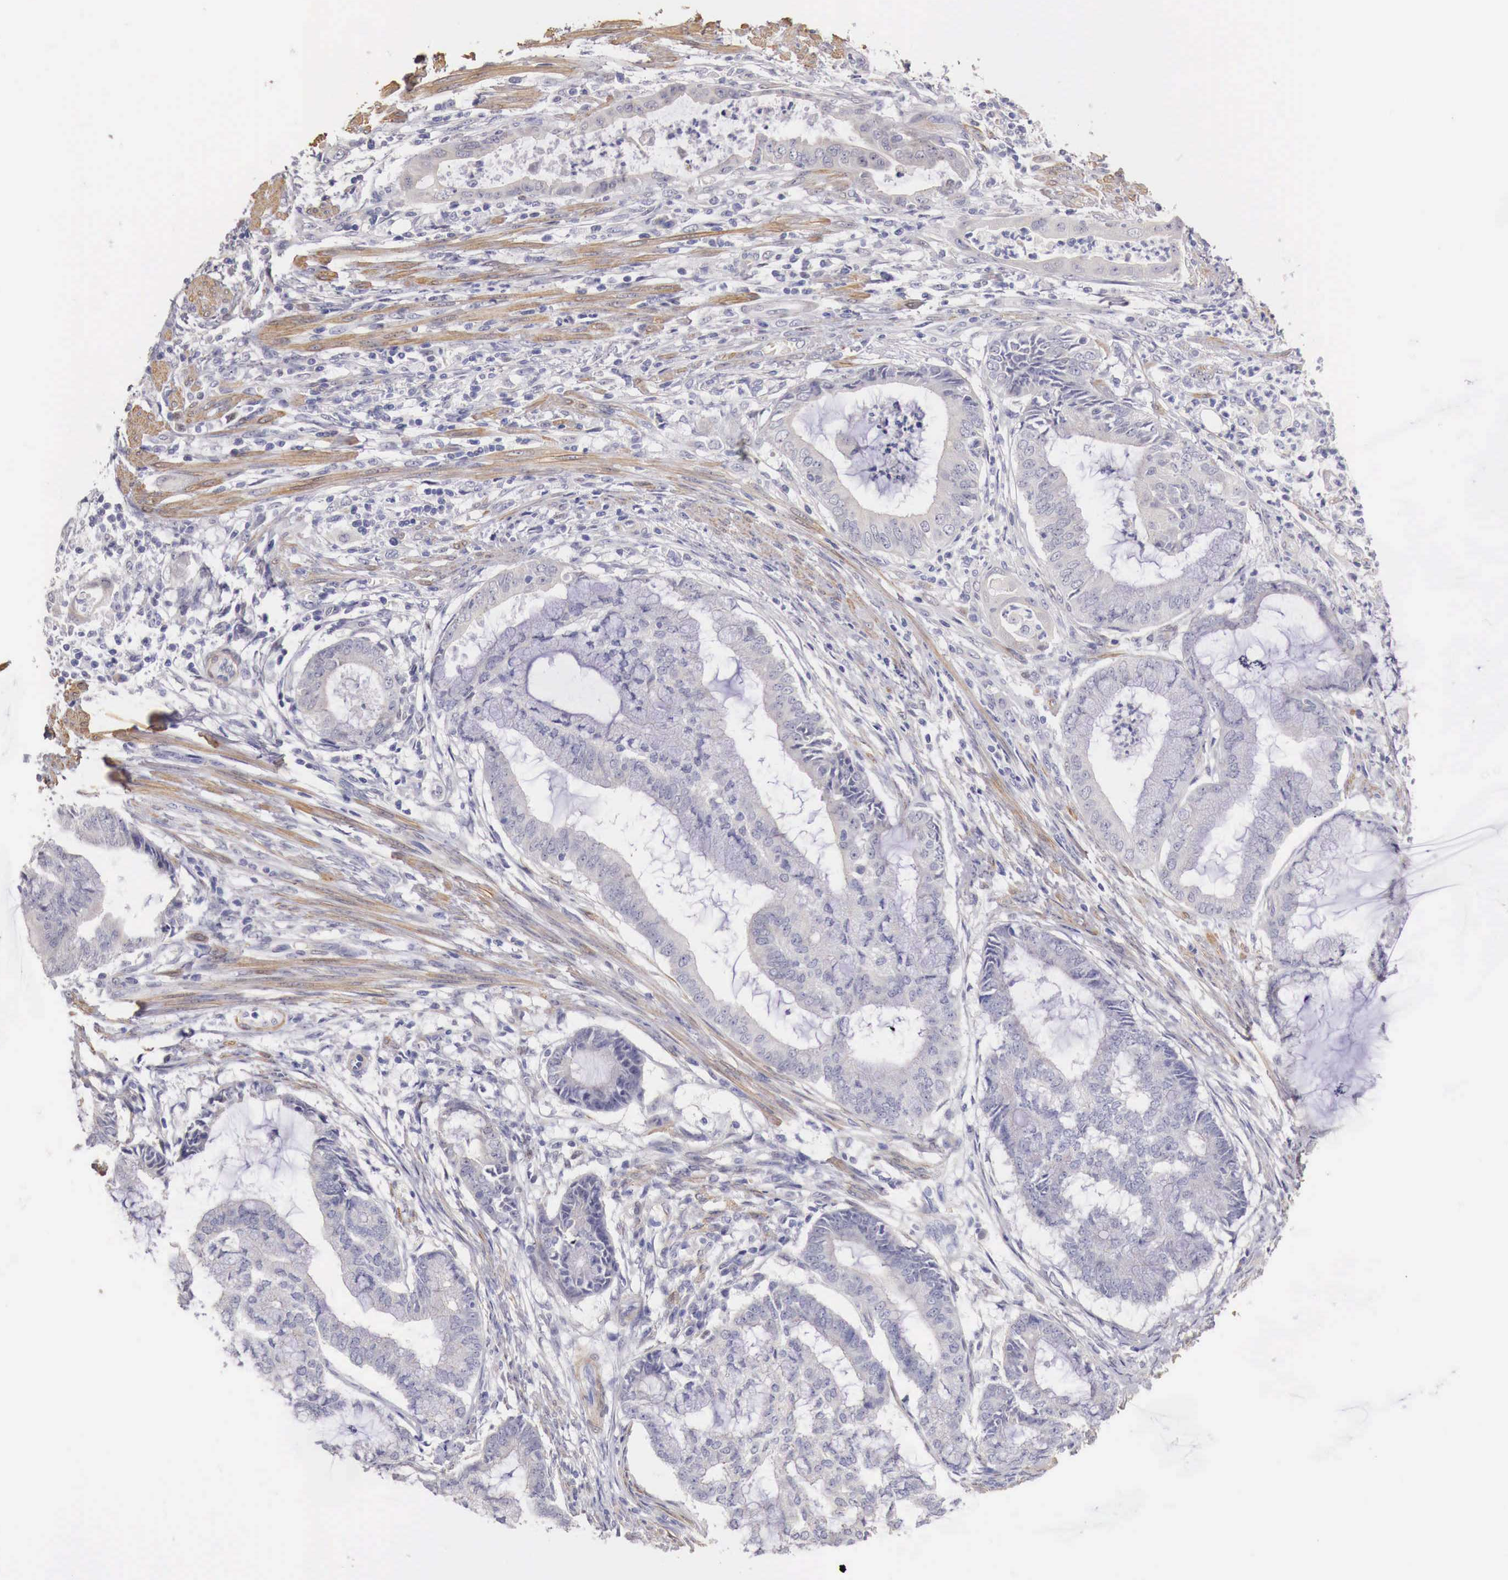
{"staining": {"intensity": "negative", "quantity": "none", "location": "none"}, "tissue": "endometrial cancer", "cell_type": "Tumor cells", "image_type": "cancer", "snomed": [{"axis": "morphology", "description": "Adenocarcinoma, NOS"}, {"axis": "topography", "description": "Endometrium"}], "caption": "Immunohistochemical staining of endometrial adenocarcinoma displays no significant expression in tumor cells. (Stains: DAB immunohistochemistry (IHC) with hematoxylin counter stain, Microscopy: brightfield microscopy at high magnification).", "gene": "ENOX2", "patient": {"sex": "female", "age": 63}}